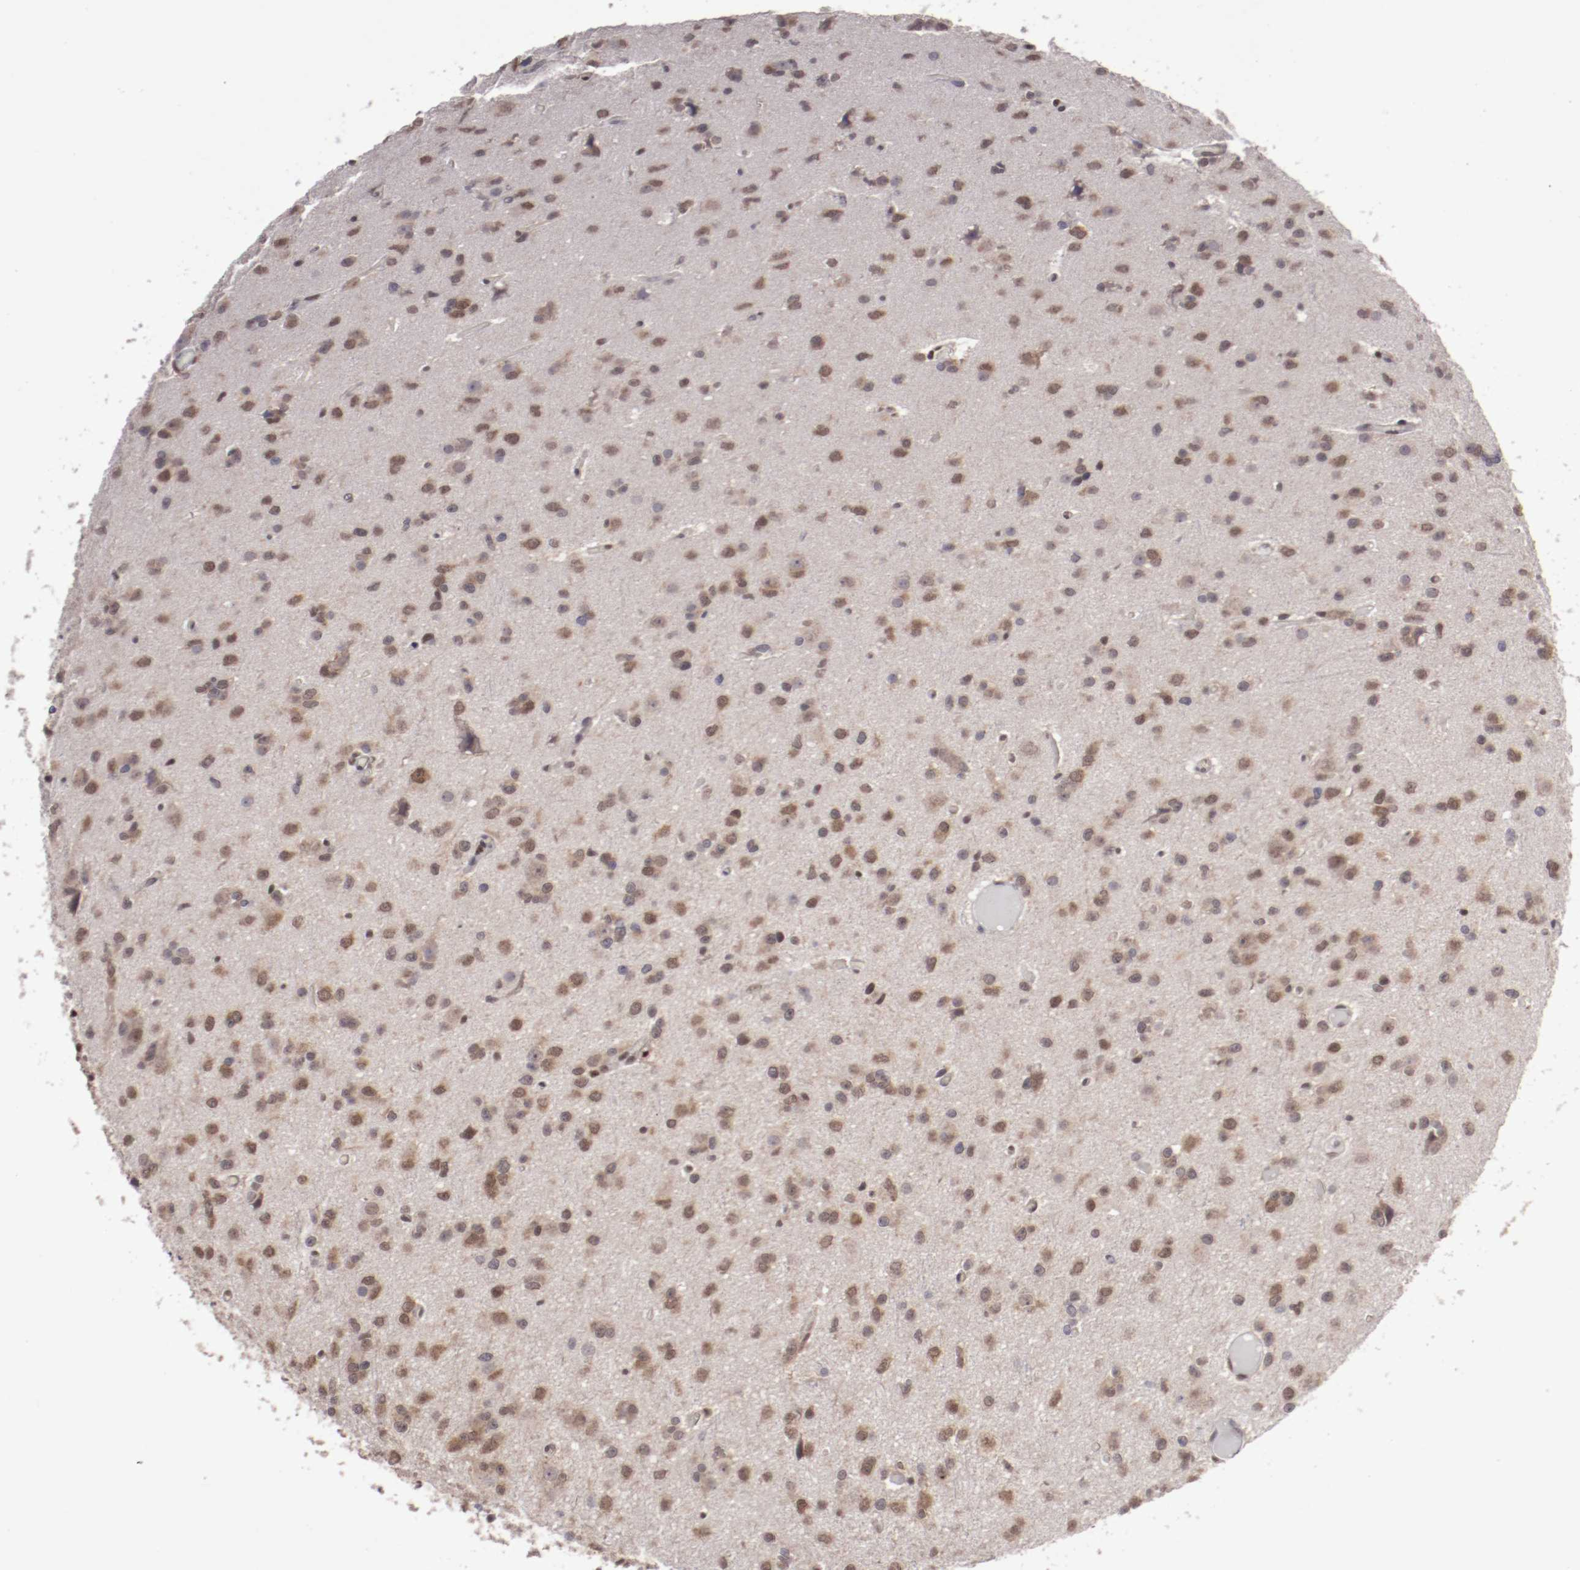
{"staining": {"intensity": "moderate", "quantity": ">75%", "location": "cytoplasmic/membranous,nuclear"}, "tissue": "glioma", "cell_type": "Tumor cells", "image_type": "cancer", "snomed": [{"axis": "morphology", "description": "Glioma, malignant, Low grade"}, {"axis": "topography", "description": "Brain"}], "caption": "Human malignant glioma (low-grade) stained with a brown dye shows moderate cytoplasmic/membranous and nuclear positive expression in approximately >75% of tumor cells.", "gene": "ARNT", "patient": {"sex": "male", "age": 42}}